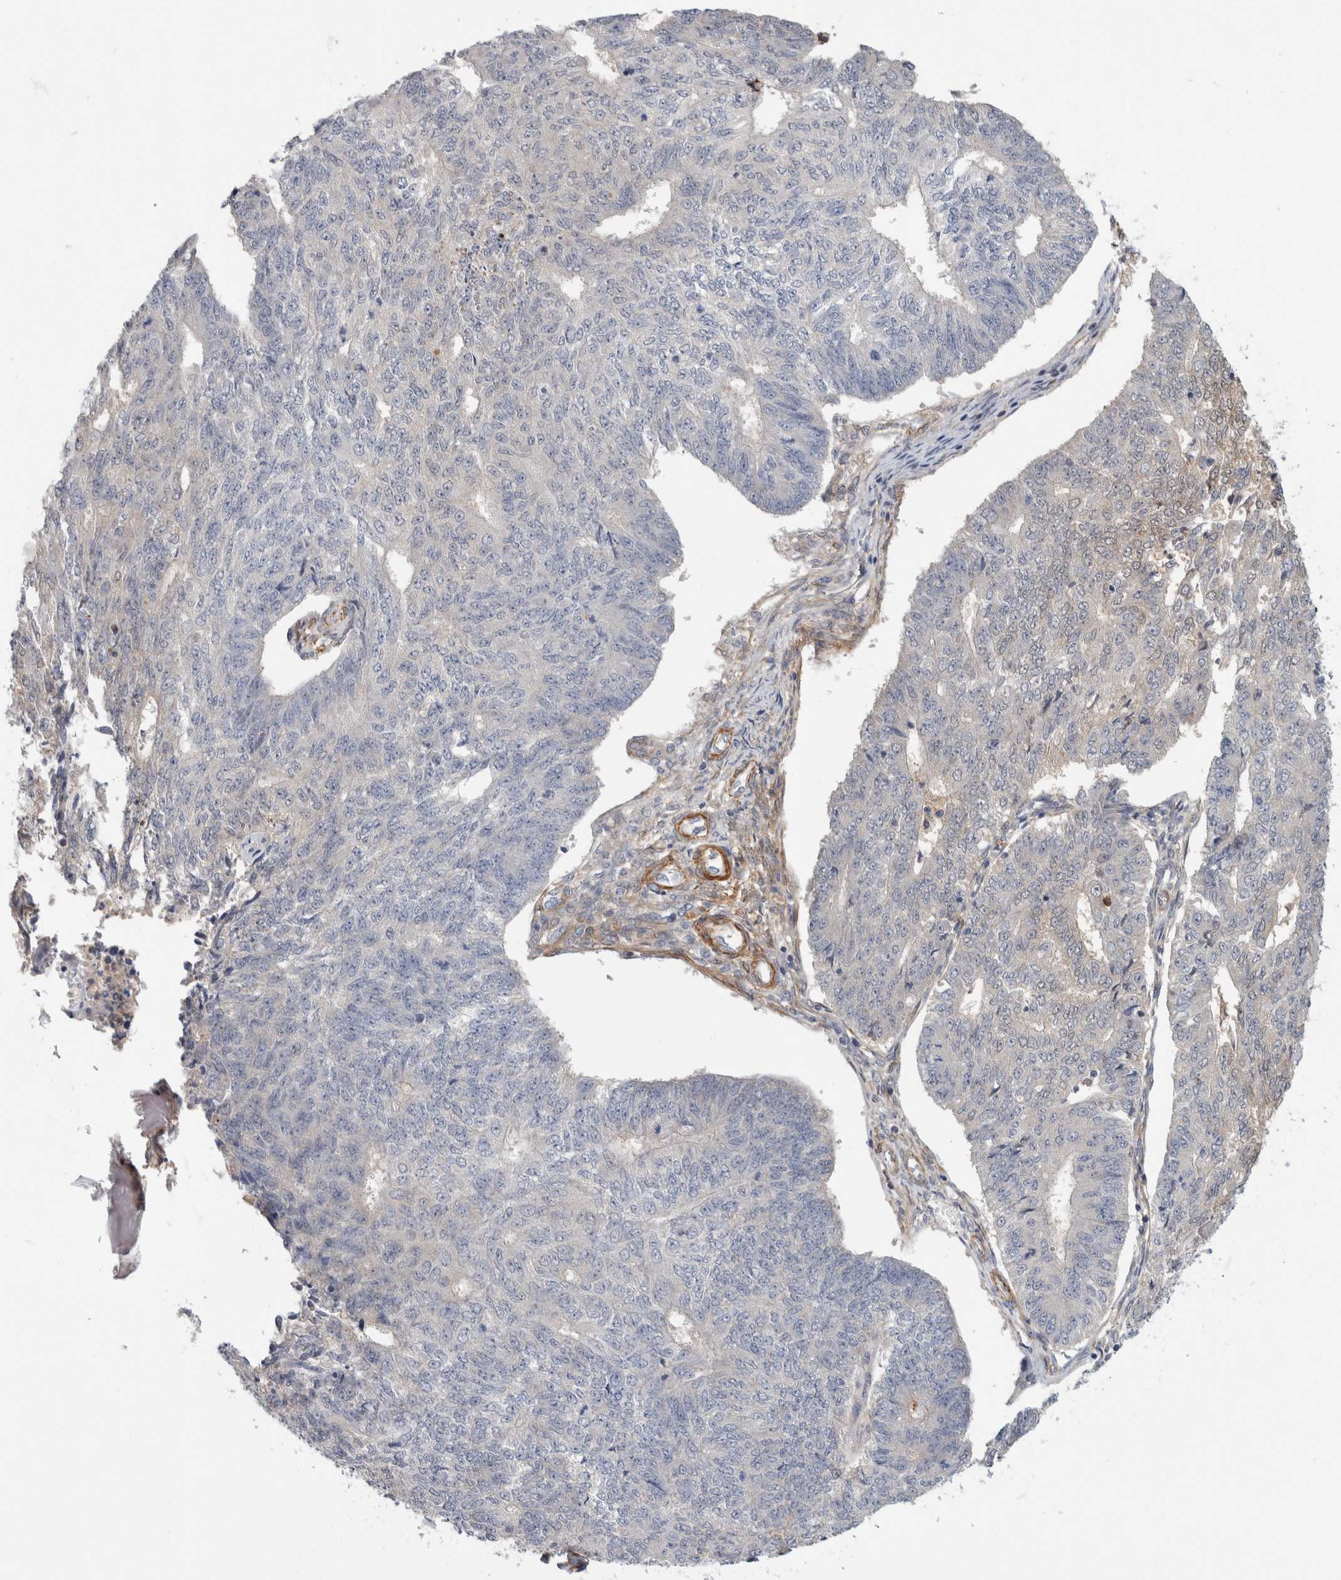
{"staining": {"intensity": "negative", "quantity": "none", "location": "none"}, "tissue": "endometrial cancer", "cell_type": "Tumor cells", "image_type": "cancer", "snomed": [{"axis": "morphology", "description": "Adenocarcinoma, NOS"}, {"axis": "topography", "description": "Endometrium"}], "caption": "Protein analysis of endometrial adenocarcinoma shows no significant positivity in tumor cells.", "gene": "PGM1", "patient": {"sex": "female", "age": 32}}